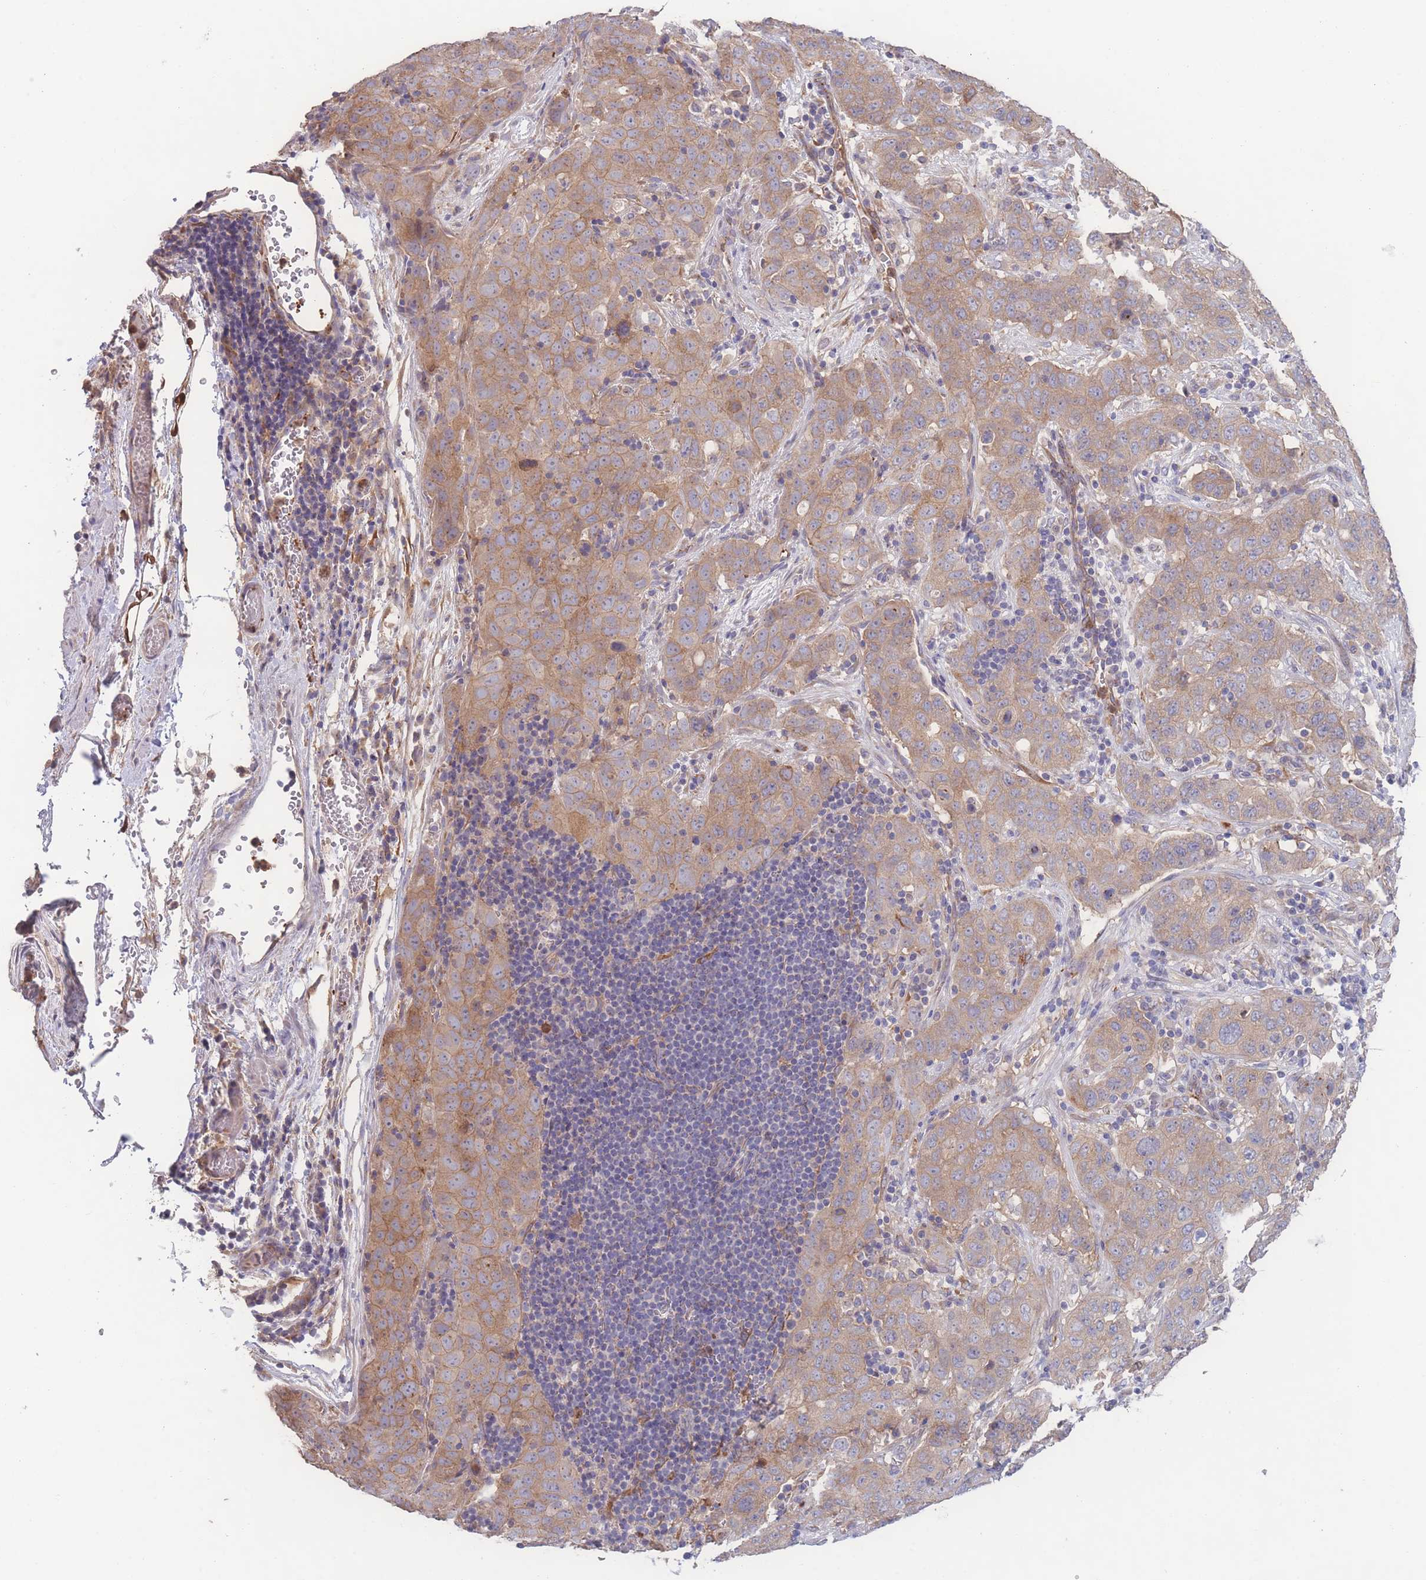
{"staining": {"intensity": "moderate", "quantity": "25%-75%", "location": "cytoplasmic/membranous"}, "tissue": "stomach cancer", "cell_type": "Tumor cells", "image_type": "cancer", "snomed": [{"axis": "morphology", "description": "Normal tissue, NOS"}, {"axis": "morphology", "description": "Adenocarcinoma, NOS"}, {"axis": "topography", "description": "Lymph node"}, {"axis": "topography", "description": "Stomach"}], "caption": "Immunohistochemical staining of human stomach adenocarcinoma demonstrates moderate cytoplasmic/membranous protein positivity in approximately 25%-75% of tumor cells.", "gene": "STEAP3", "patient": {"sex": "male", "age": 48}}